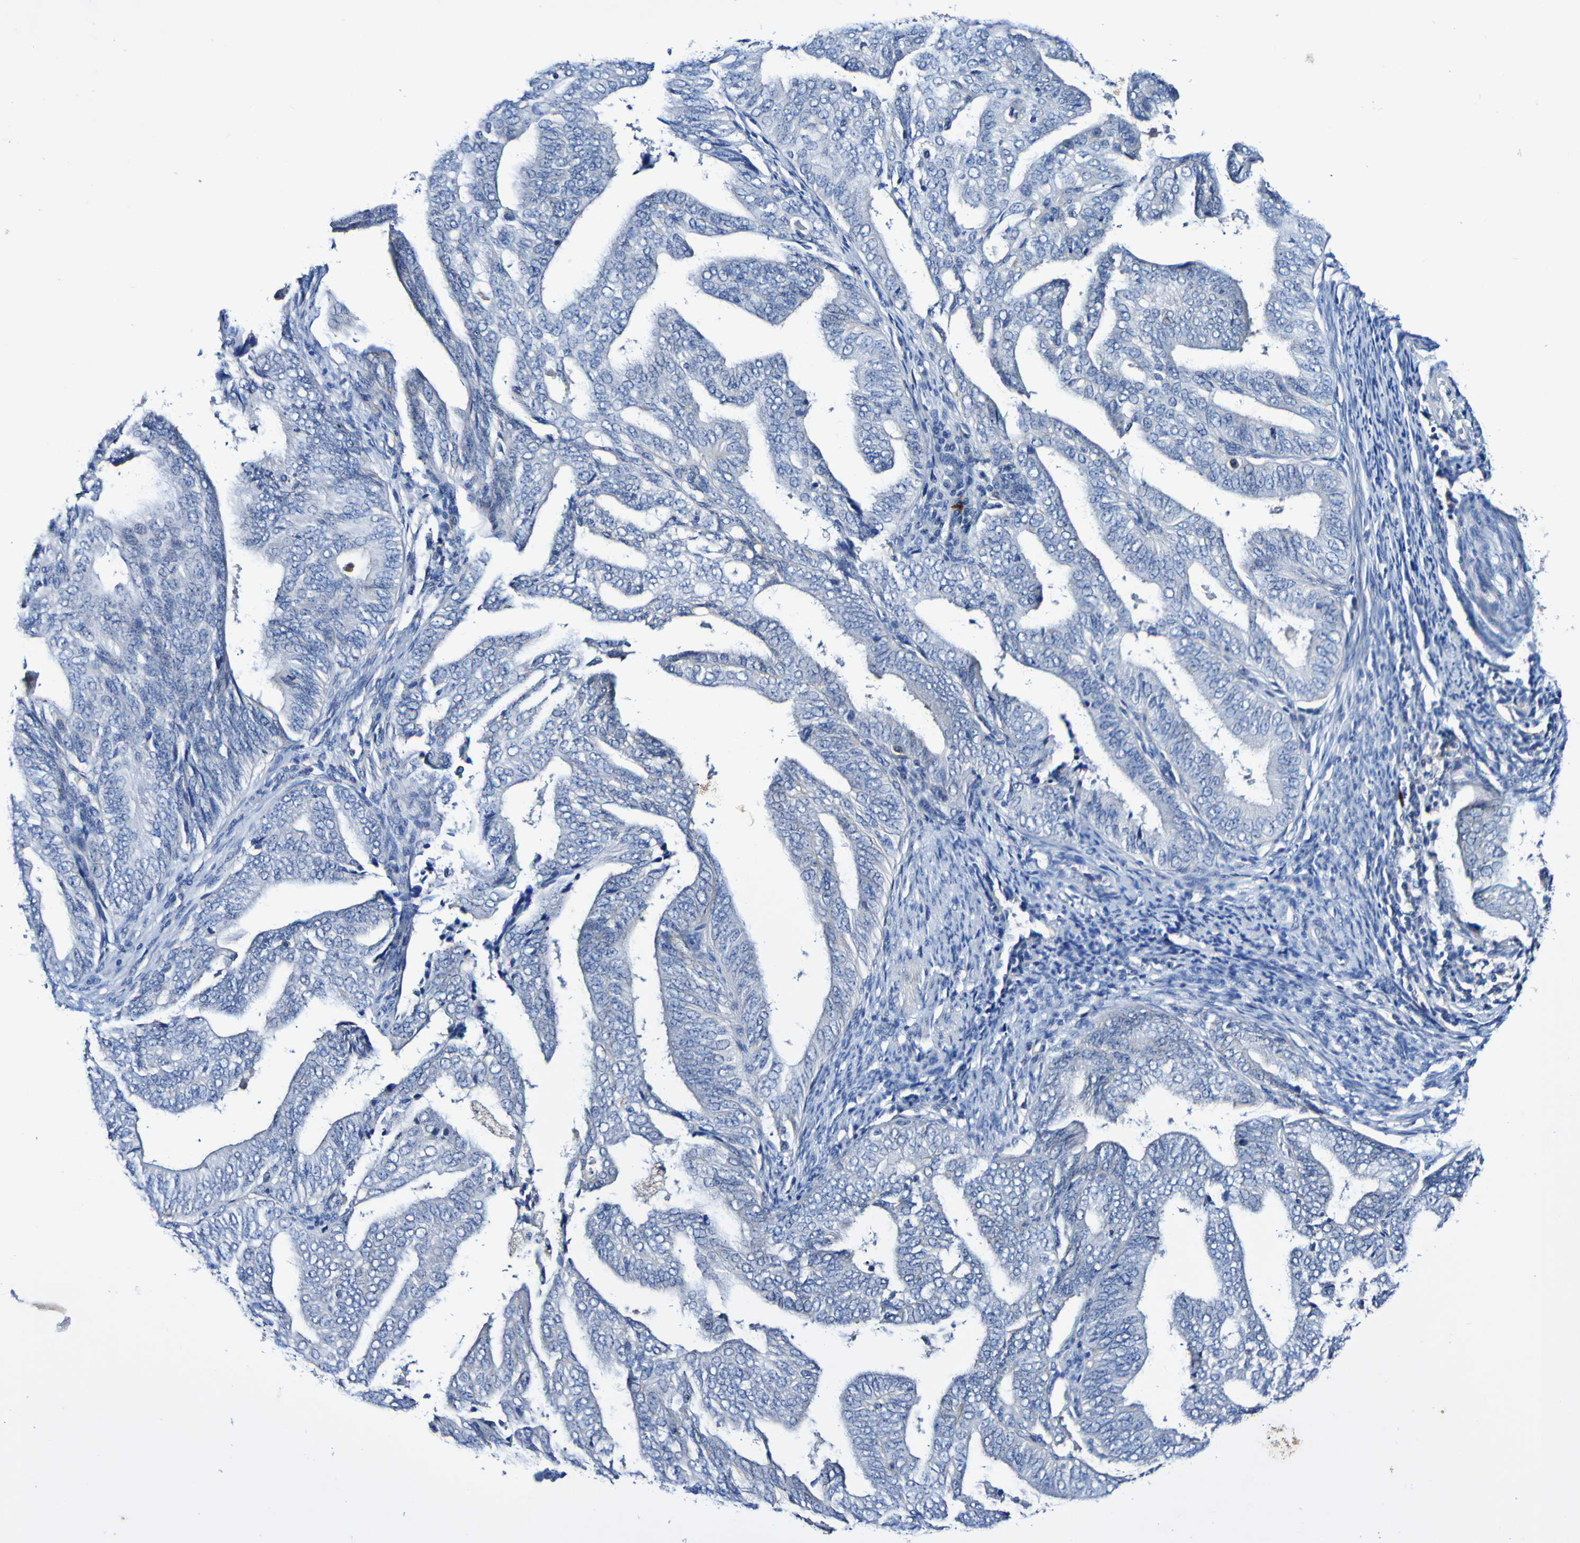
{"staining": {"intensity": "negative", "quantity": "none", "location": "none"}, "tissue": "endometrial cancer", "cell_type": "Tumor cells", "image_type": "cancer", "snomed": [{"axis": "morphology", "description": "Adenocarcinoma, NOS"}, {"axis": "topography", "description": "Endometrium"}], "caption": "This is a histopathology image of immunohistochemistry staining of endometrial cancer (adenocarcinoma), which shows no positivity in tumor cells.", "gene": "ACVR1C", "patient": {"sex": "female", "age": 58}}